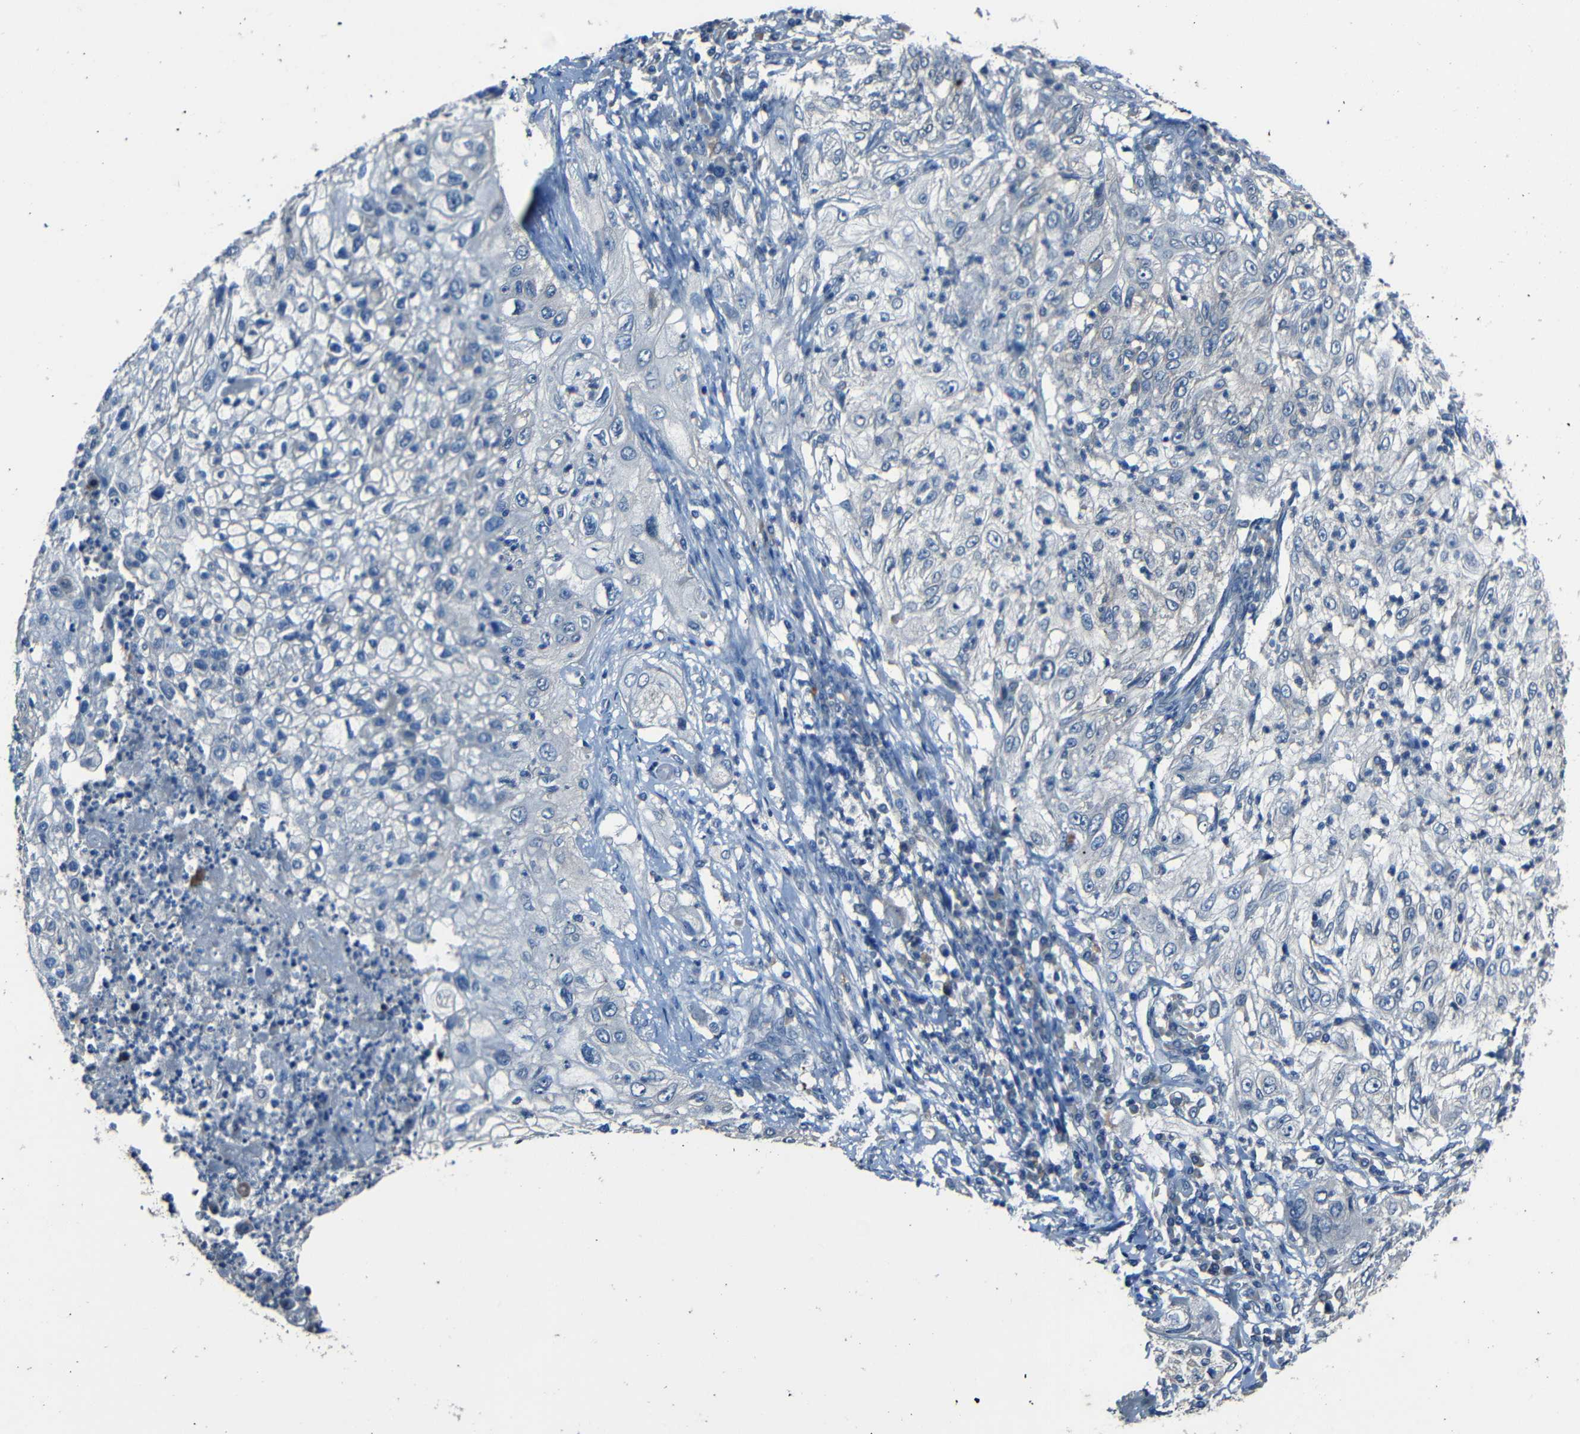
{"staining": {"intensity": "negative", "quantity": "none", "location": "none"}, "tissue": "lung cancer", "cell_type": "Tumor cells", "image_type": "cancer", "snomed": [{"axis": "morphology", "description": "Inflammation, NOS"}, {"axis": "morphology", "description": "Squamous cell carcinoma, NOS"}, {"axis": "topography", "description": "Lymph node"}, {"axis": "topography", "description": "Soft tissue"}, {"axis": "topography", "description": "Lung"}], "caption": "Lung cancer was stained to show a protein in brown. There is no significant staining in tumor cells. The staining is performed using DAB brown chromogen with nuclei counter-stained in using hematoxylin.", "gene": "SLA", "patient": {"sex": "male", "age": 66}}